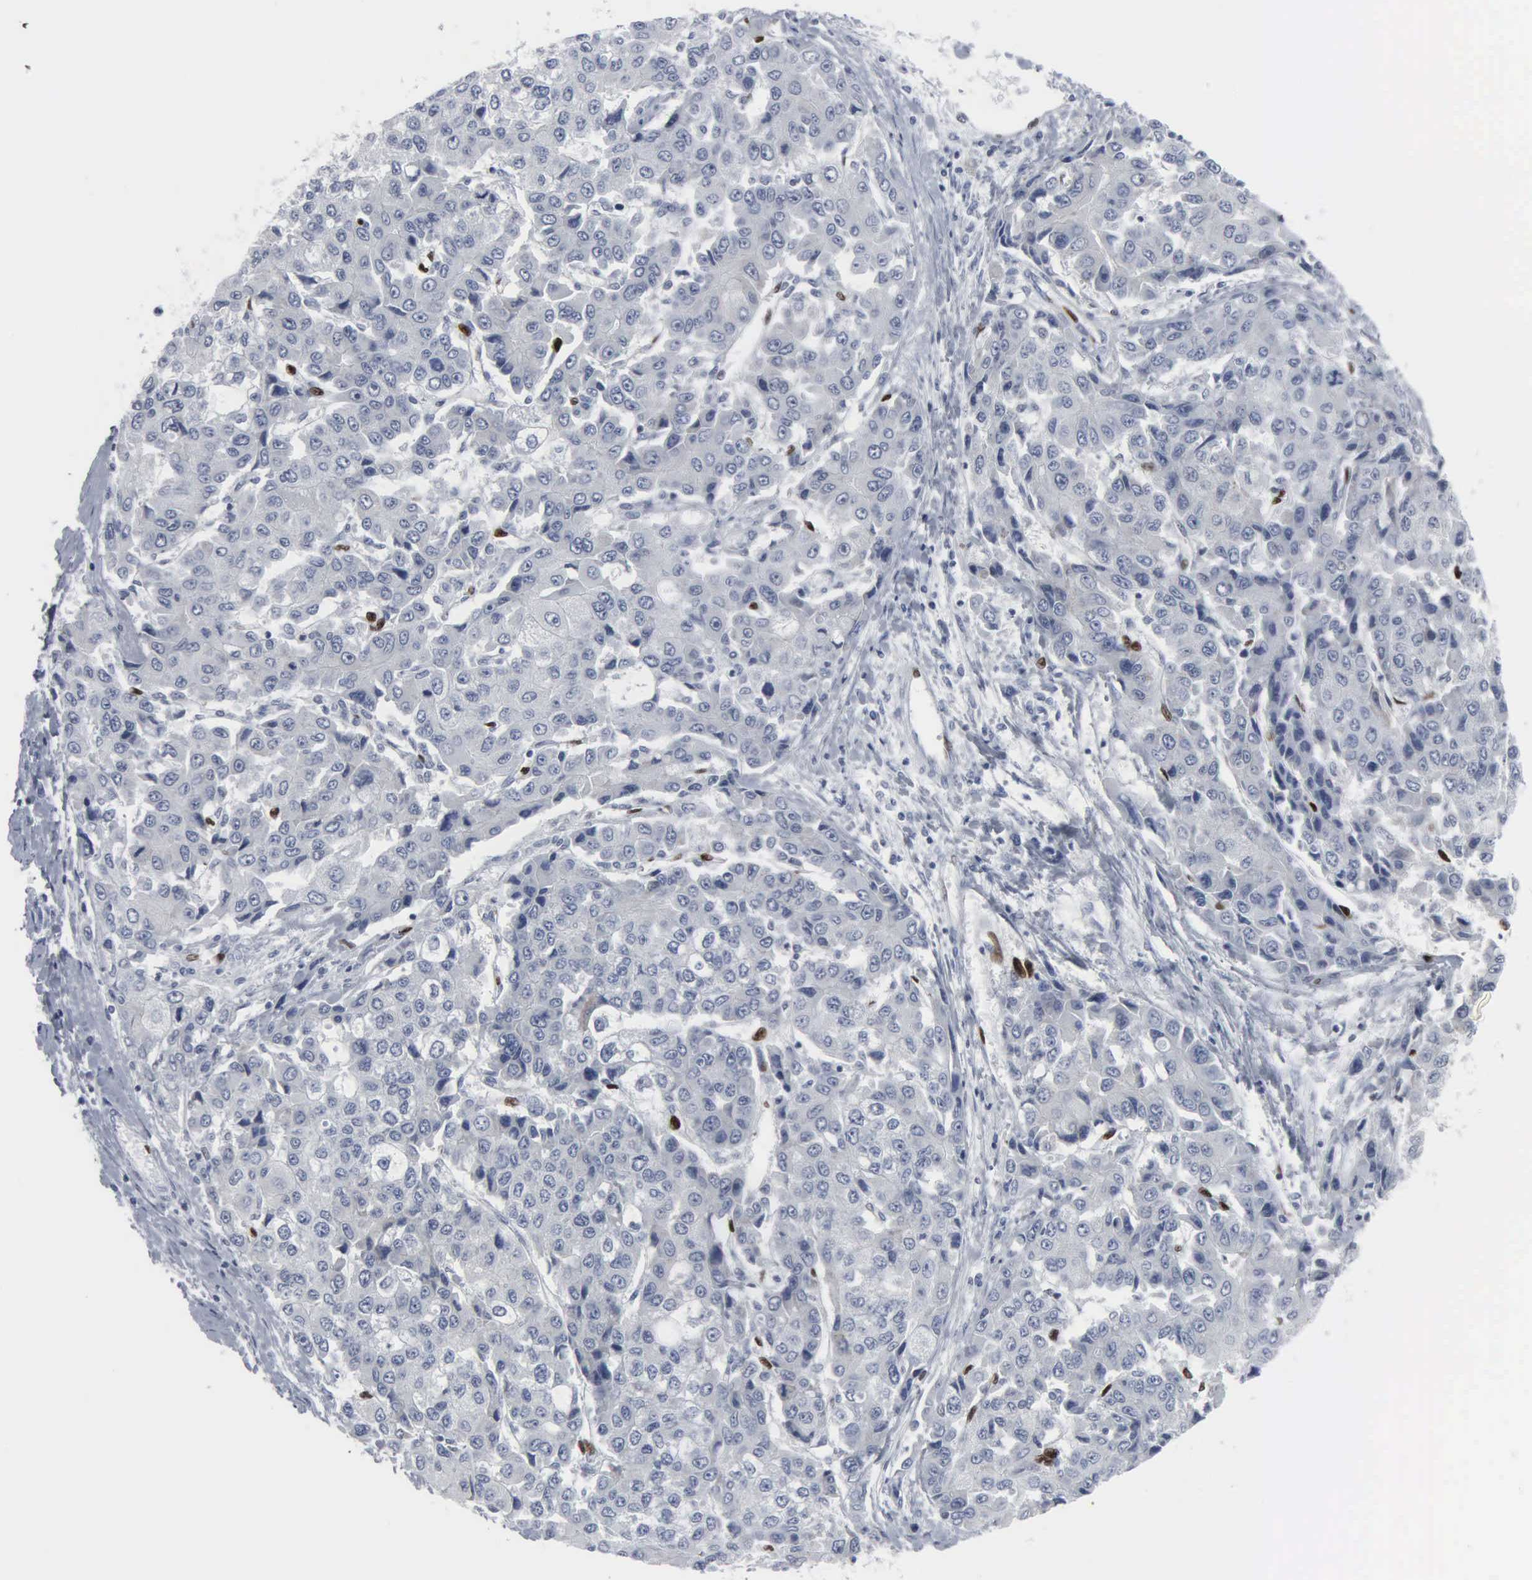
{"staining": {"intensity": "negative", "quantity": "none", "location": "none"}, "tissue": "liver cancer", "cell_type": "Tumor cells", "image_type": "cancer", "snomed": [{"axis": "morphology", "description": "Carcinoma, Hepatocellular, NOS"}, {"axis": "topography", "description": "Liver"}], "caption": "This is an IHC micrograph of human liver cancer (hepatocellular carcinoma). There is no positivity in tumor cells.", "gene": "CCND3", "patient": {"sex": "female", "age": 66}}